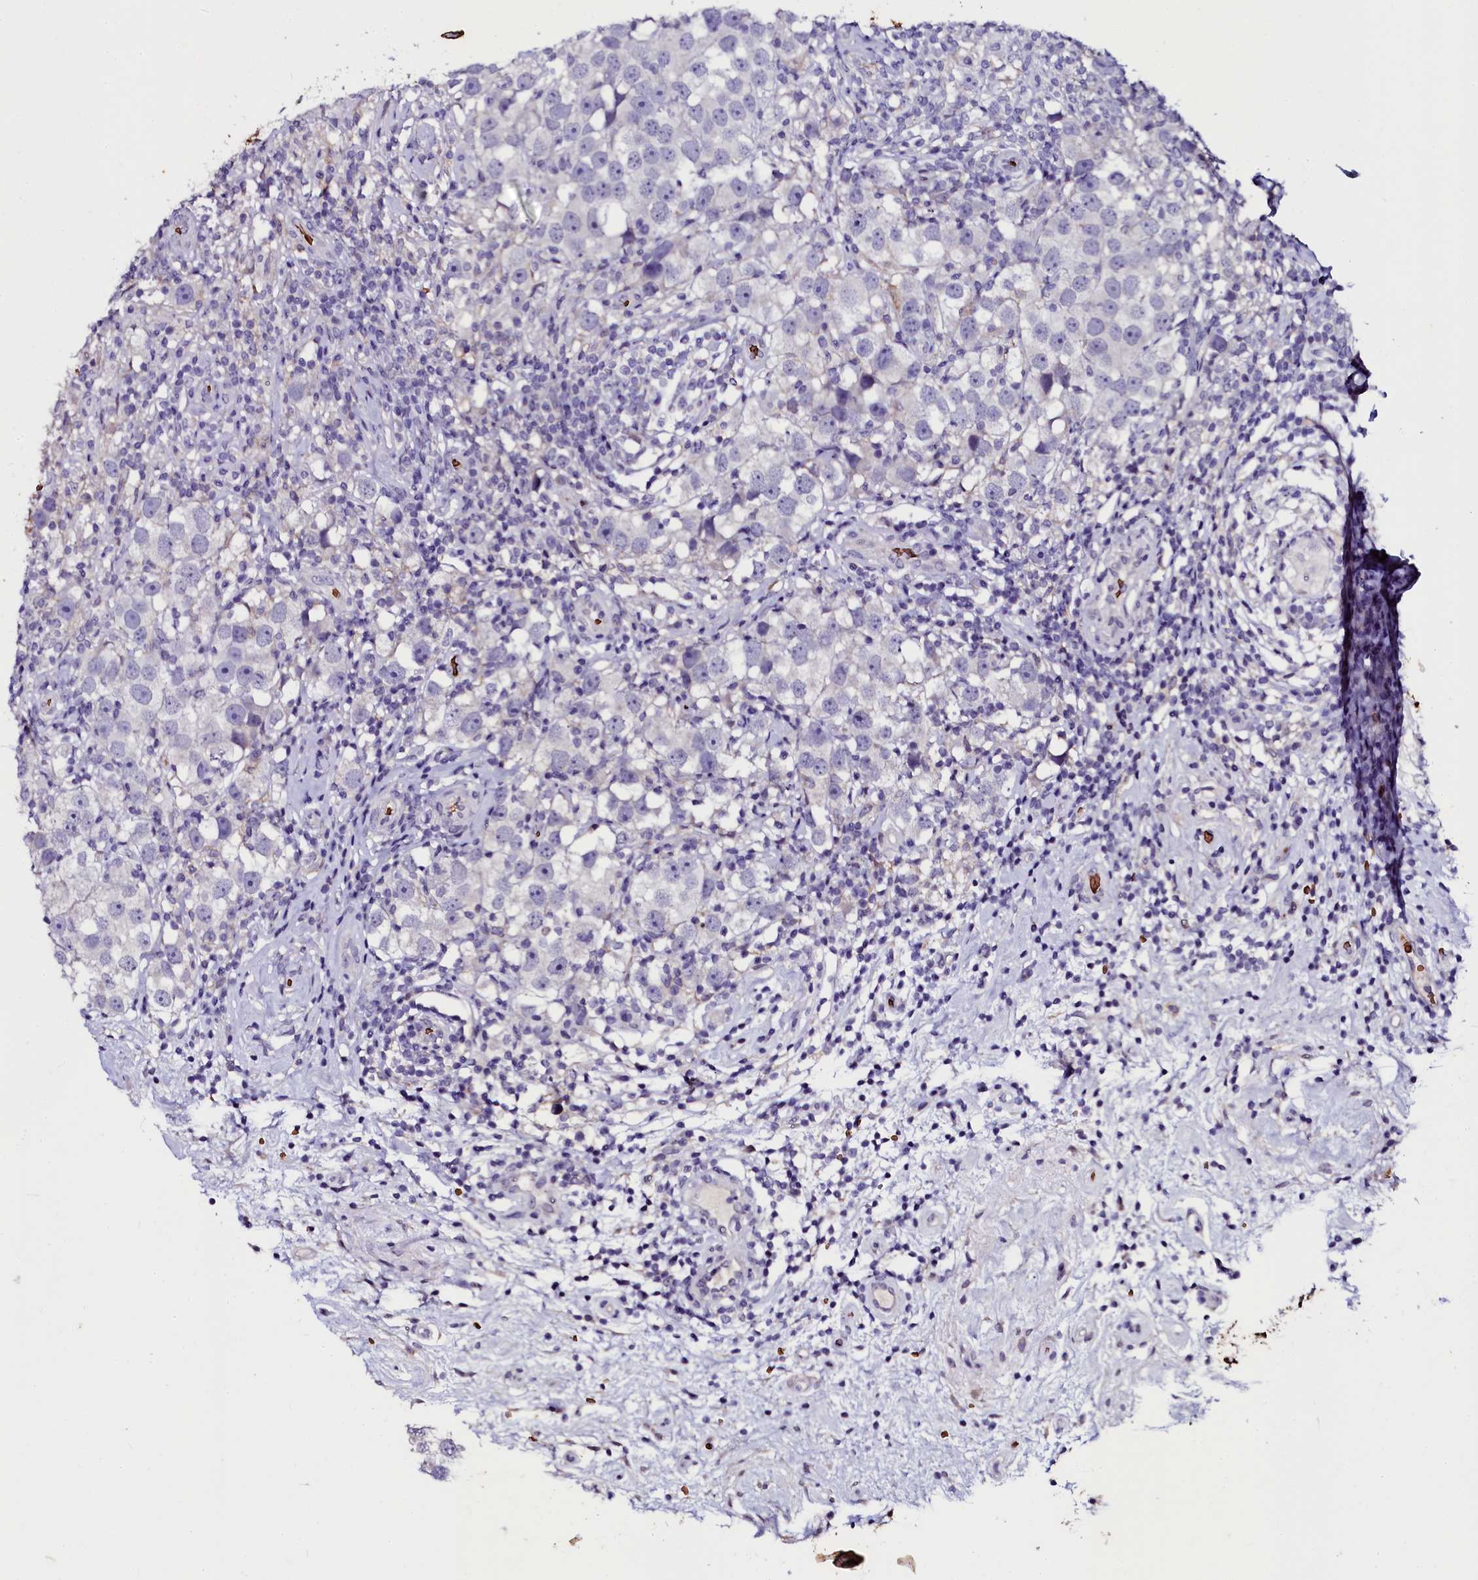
{"staining": {"intensity": "negative", "quantity": "none", "location": "none"}, "tissue": "testis cancer", "cell_type": "Tumor cells", "image_type": "cancer", "snomed": [{"axis": "morphology", "description": "Seminoma, NOS"}, {"axis": "topography", "description": "Testis"}], "caption": "Immunohistochemistry (IHC) image of human seminoma (testis) stained for a protein (brown), which demonstrates no positivity in tumor cells. (DAB immunohistochemistry, high magnification).", "gene": "CTDSPL2", "patient": {"sex": "male", "age": 49}}